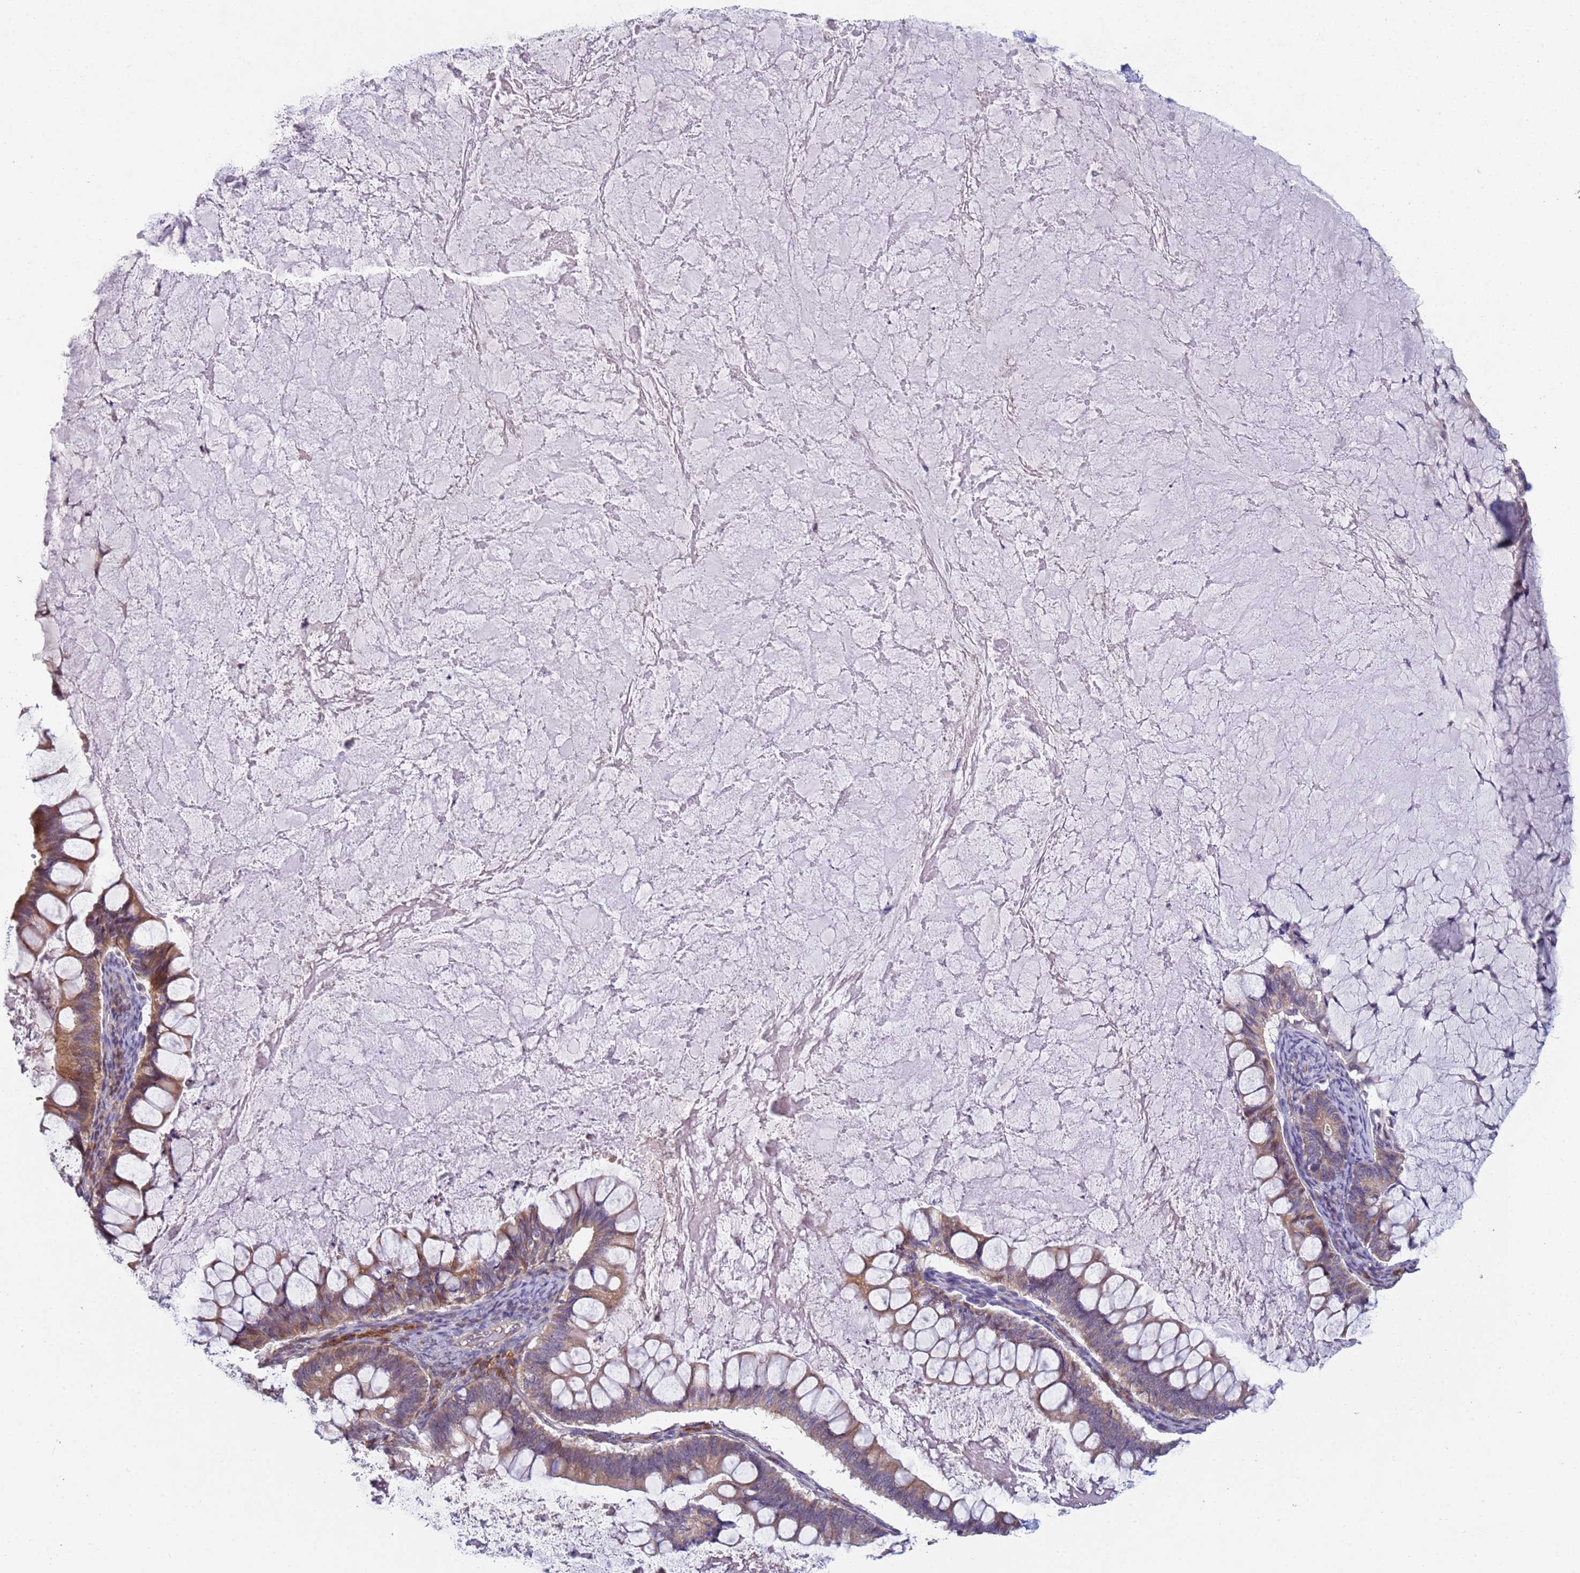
{"staining": {"intensity": "moderate", "quantity": "25%-75%", "location": "cytoplasmic/membranous"}, "tissue": "ovarian cancer", "cell_type": "Tumor cells", "image_type": "cancer", "snomed": [{"axis": "morphology", "description": "Cystadenocarcinoma, mucinous, NOS"}, {"axis": "topography", "description": "Ovary"}], "caption": "This micrograph reveals ovarian cancer (mucinous cystadenocarcinoma) stained with IHC to label a protein in brown. The cytoplasmic/membranous of tumor cells show moderate positivity for the protein. Nuclei are counter-stained blue.", "gene": "CLHC1", "patient": {"sex": "female", "age": 61}}